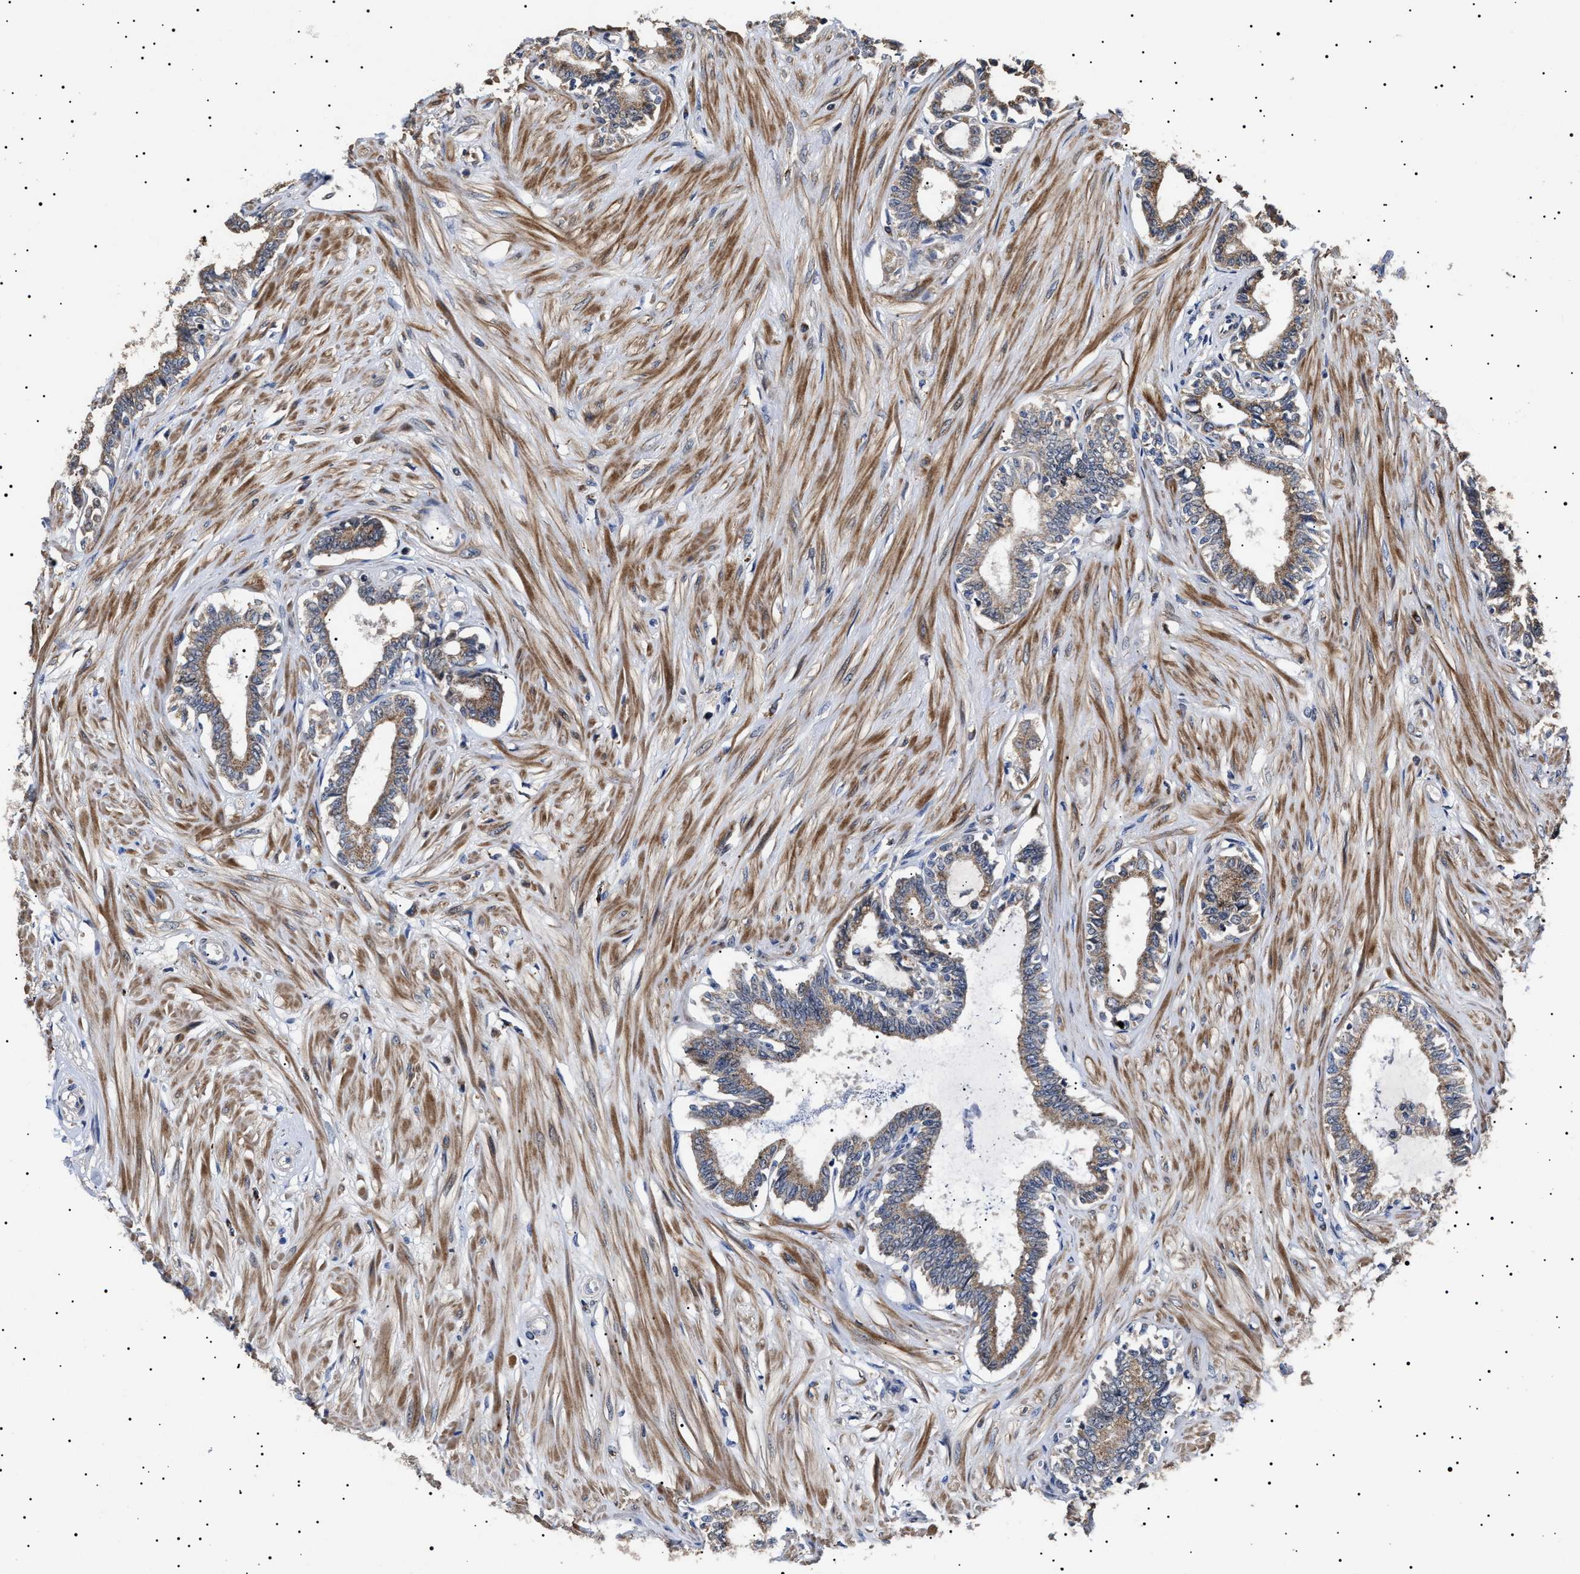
{"staining": {"intensity": "weak", "quantity": ">75%", "location": "cytoplasmic/membranous"}, "tissue": "seminal vesicle", "cell_type": "Glandular cells", "image_type": "normal", "snomed": [{"axis": "morphology", "description": "Normal tissue, NOS"}, {"axis": "morphology", "description": "Adenocarcinoma, High grade"}, {"axis": "topography", "description": "Prostate"}, {"axis": "topography", "description": "Seminal veicle"}], "caption": "Immunohistochemical staining of normal human seminal vesicle reveals low levels of weak cytoplasmic/membranous positivity in about >75% of glandular cells. (DAB (3,3'-diaminobenzidine) = brown stain, brightfield microscopy at high magnification).", "gene": "RAB34", "patient": {"sex": "male", "age": 55}}